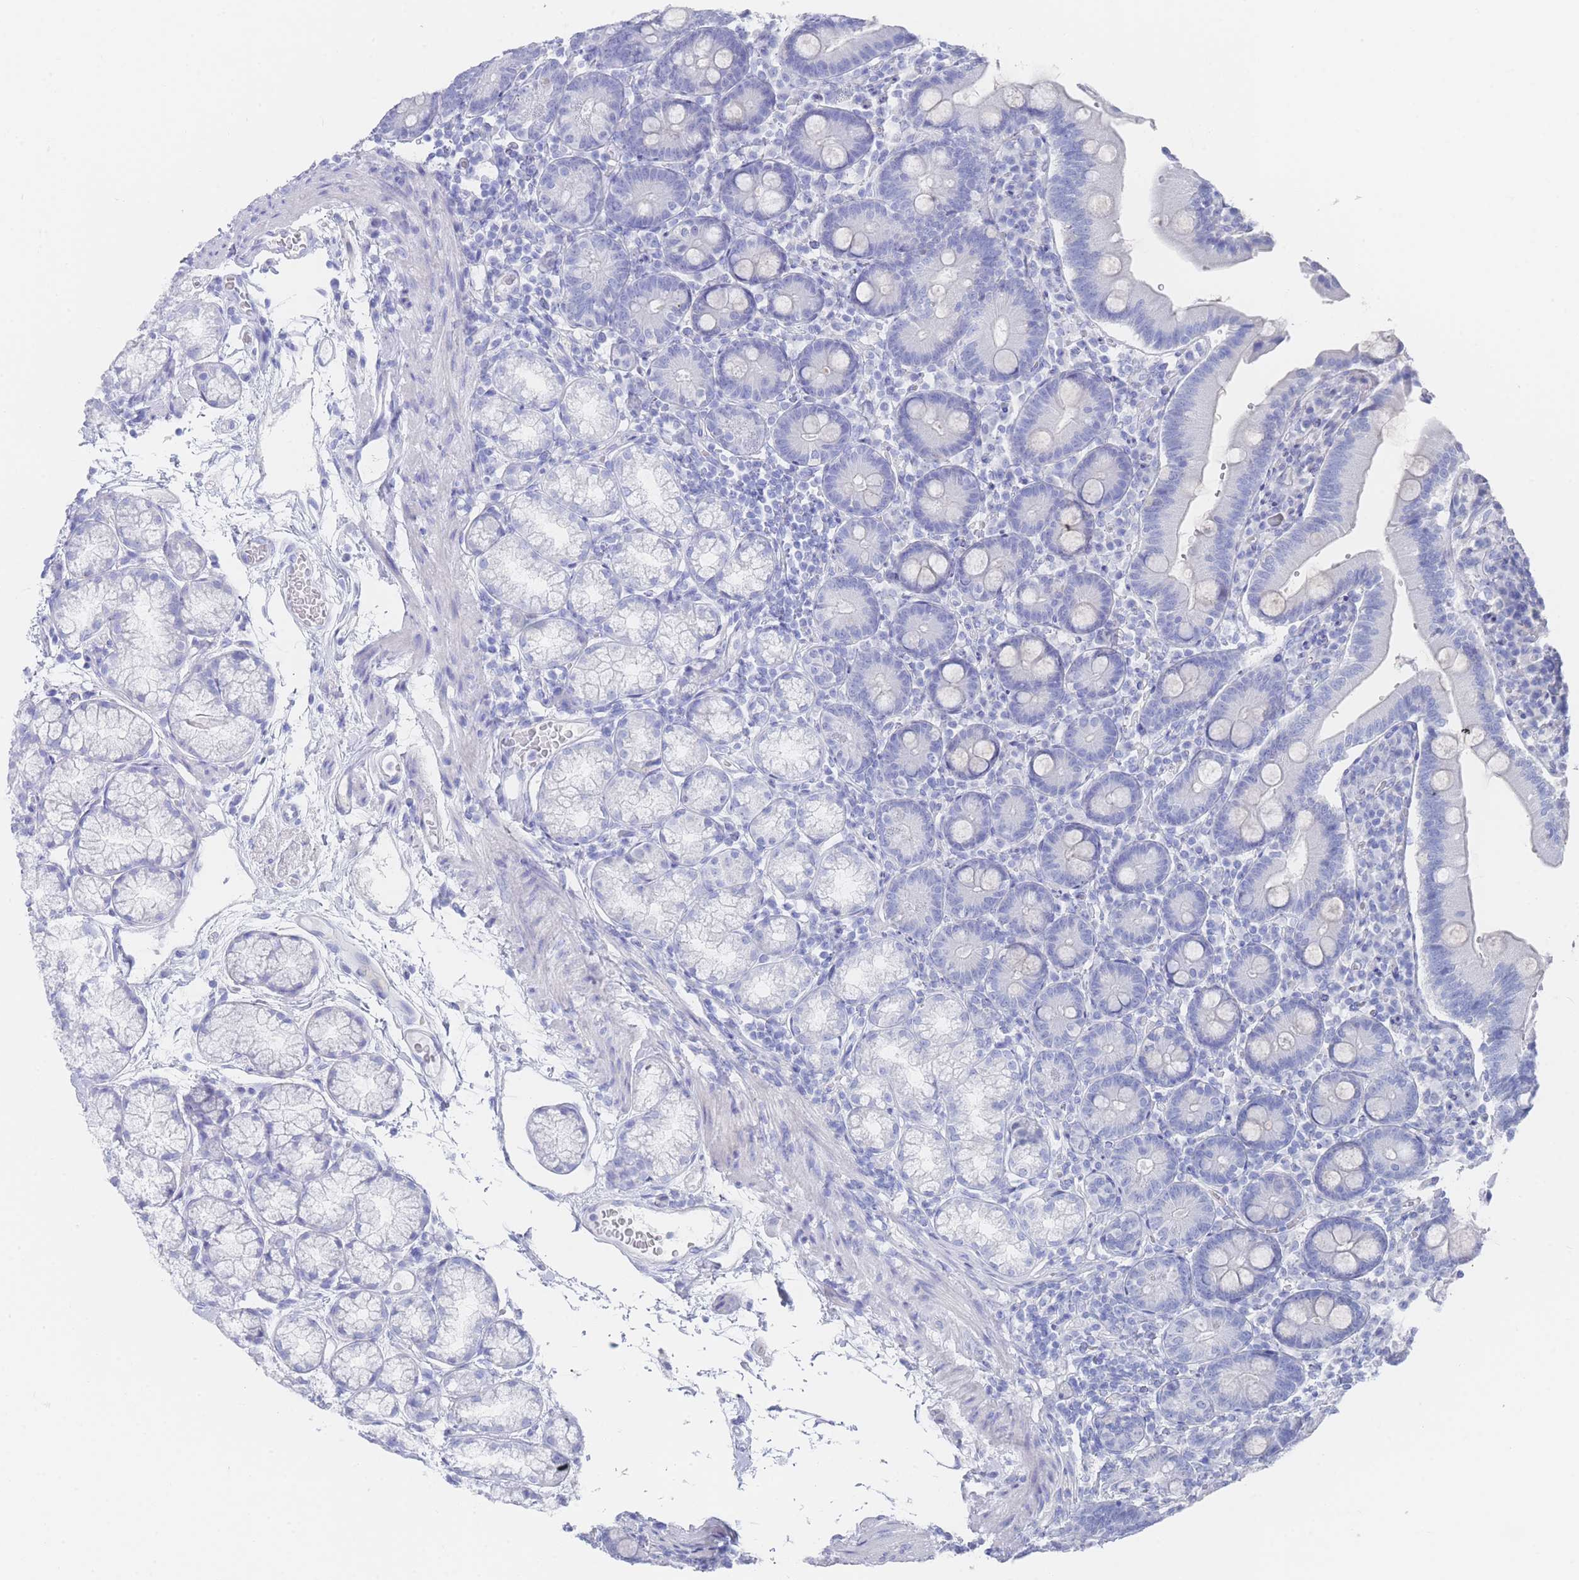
{"staining": {"intensity": "negative", "quantity": "none", "location": "none"}, "tissue": "duodenum", "cell_type": "Glandular cells", "image_type": "normal", "snomed": [{"axis": "morphology", "description": "Normal tissue, NOS"}, {"axis": "topography", "description": "Duodenum"}], "caption": "The histopathology image shows no significant staining in glandular cells of duodenum. (DAB immunohistochemistry (IHC) with hematoxylin counter stain).", "gene": "LRRC37A2", "patient": {"sex": "female", "age": 67}}